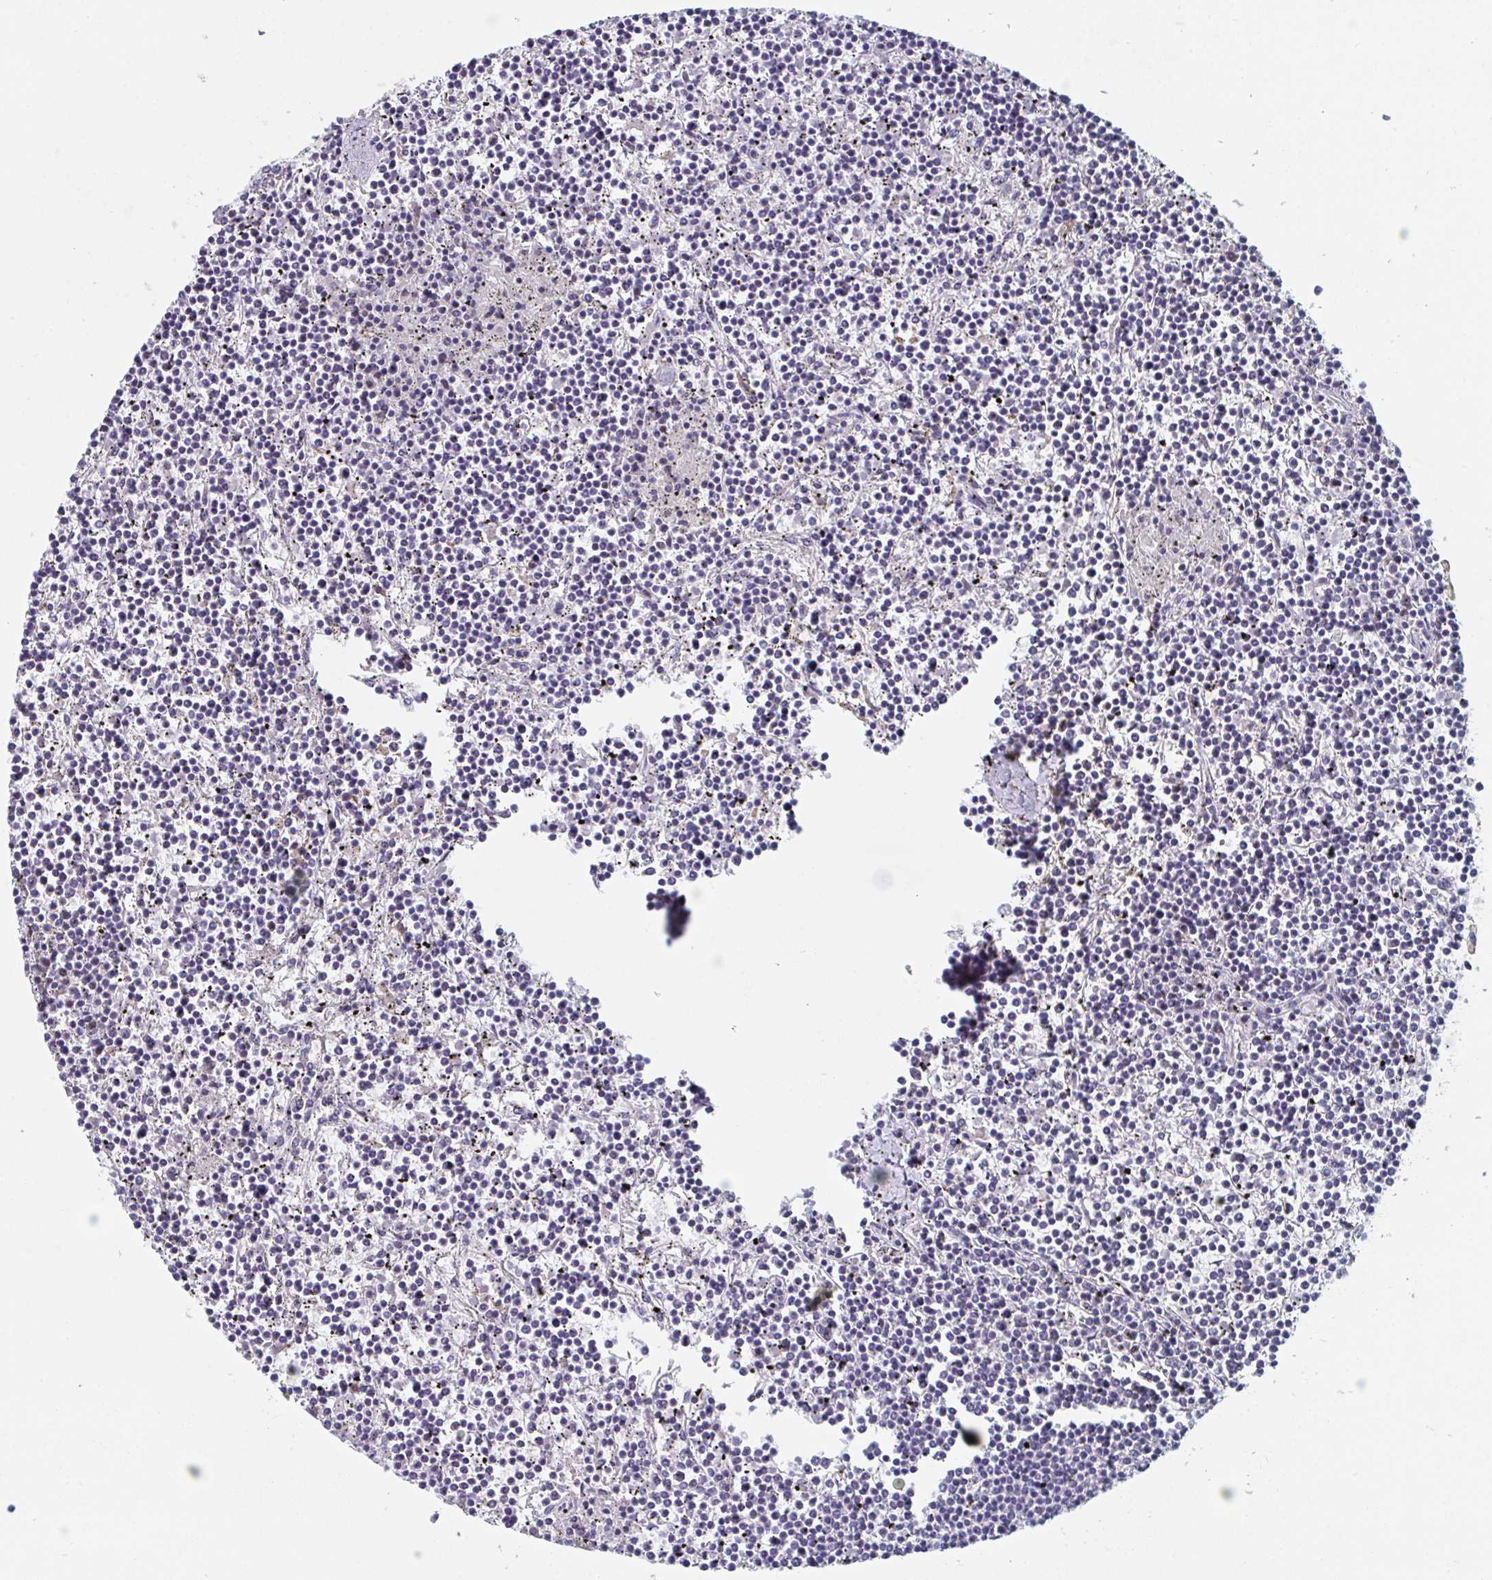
{"staining": {"intensity": "negative", "quantity": "none", "location": "none"}, "tissue": "lymphoma", "cell_type": "Tumor cells", "image_type": "cancer", "snomed": [{"axis": "morphology", "description": "Malignant lymphoma, non-Hodgkin's type, Low grade"}, {"axis": "topography", "description": "Spleen"}], "caption": "An IHC histopathology image of lymphoma is shown. There is no staining in tumor cells of lymphoma.", "gene": "CENPT", "patient": {"sex": "female", "age": 19}}